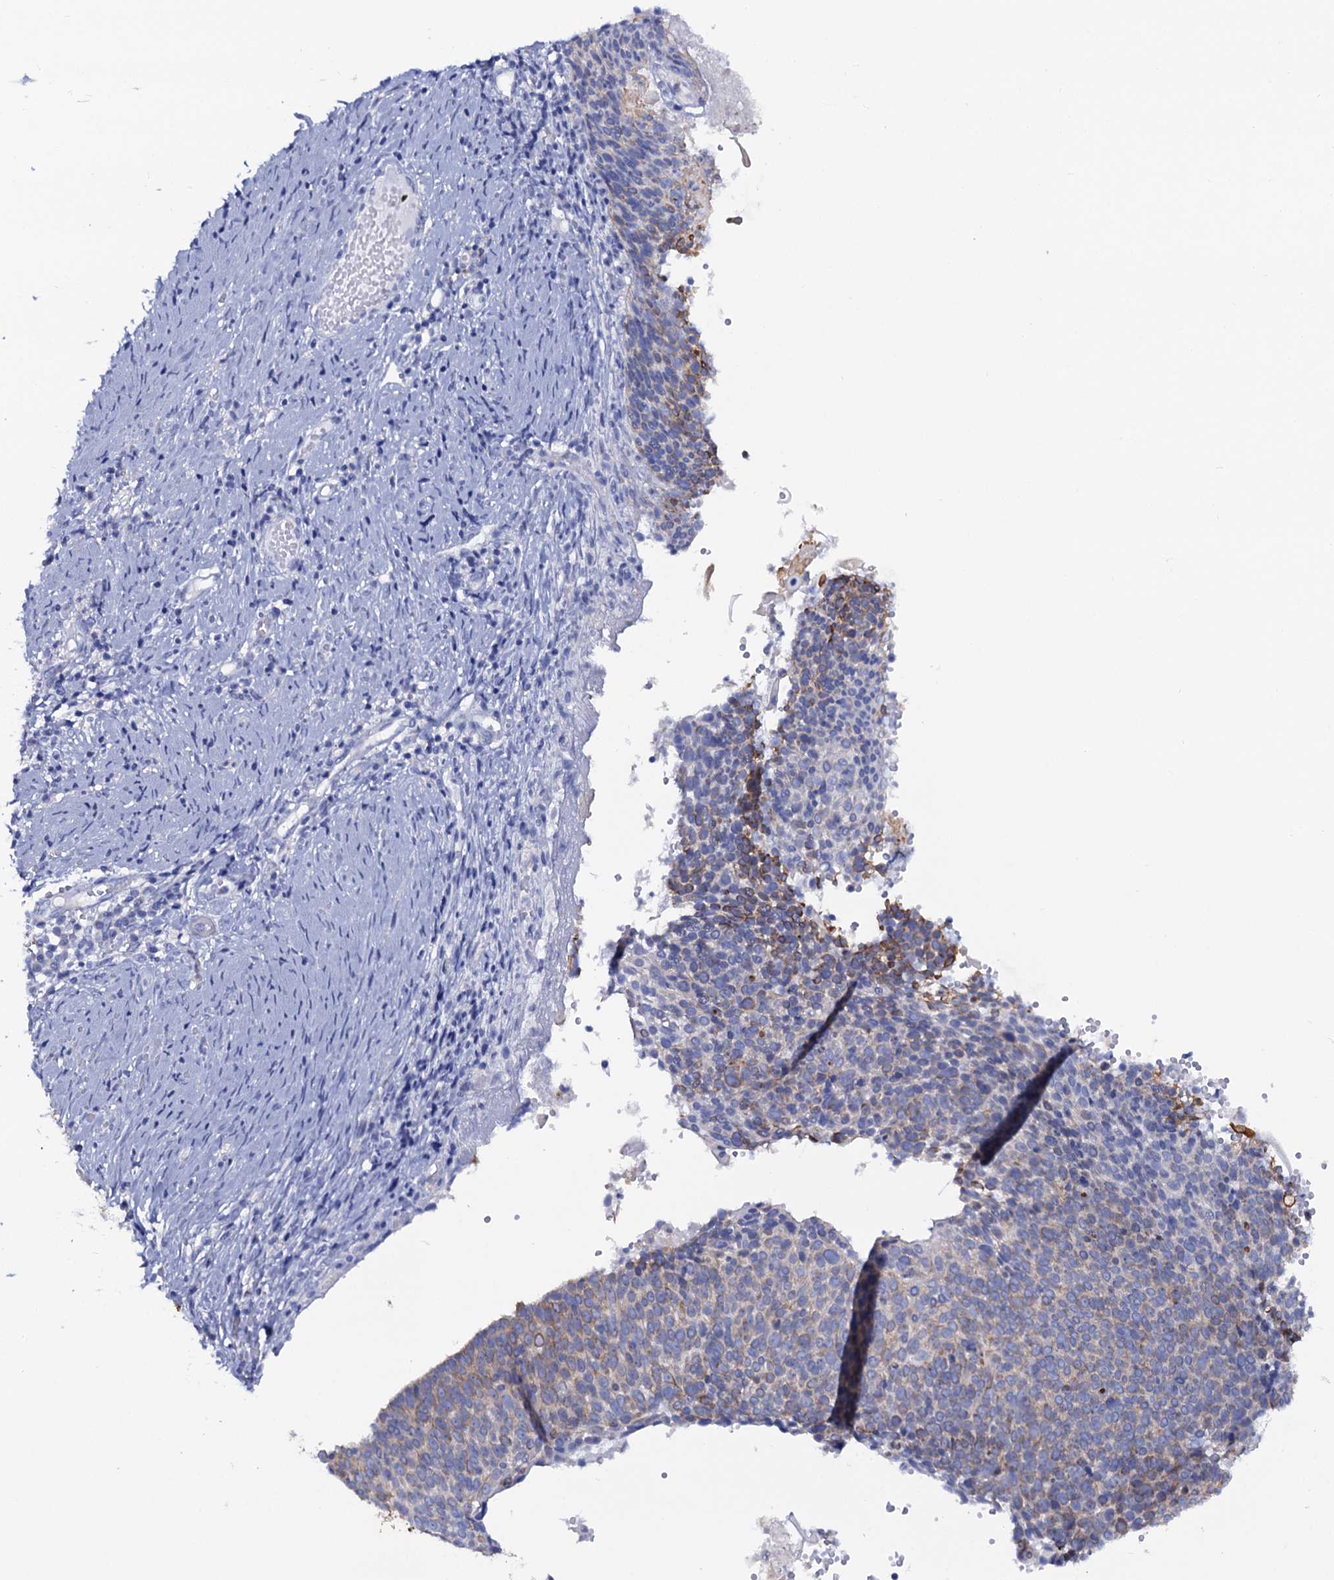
{"staining": {"intensity": "weak", "quantity": "<25%", "location": "cytoplasmic/membranous"}, "tissue": "cervical cancer", "cell_type": "Tumor cells", "image_type": "cancer", "snomed": [{"axis": "morphology", "description": "Normal tissue, NOS"}, {"axis": "morphology", "description": "Squamous cell carcinoma, NOS"}, {"axis": "topography", "description": "Cervix"}], "caption": "Immunohistochemistry histopathology image of squamous cell carcinoma (cervical) stained for a protein (brown), which reveals no staining in tumor cells. The staining is performed using DAB (3,3'-diaminobenzidine) brown chromogen with nuclei counter-stained in using hematoxylin.", "gene": "RAB3IP", "patient": {"sex": "female", "age": 39}}